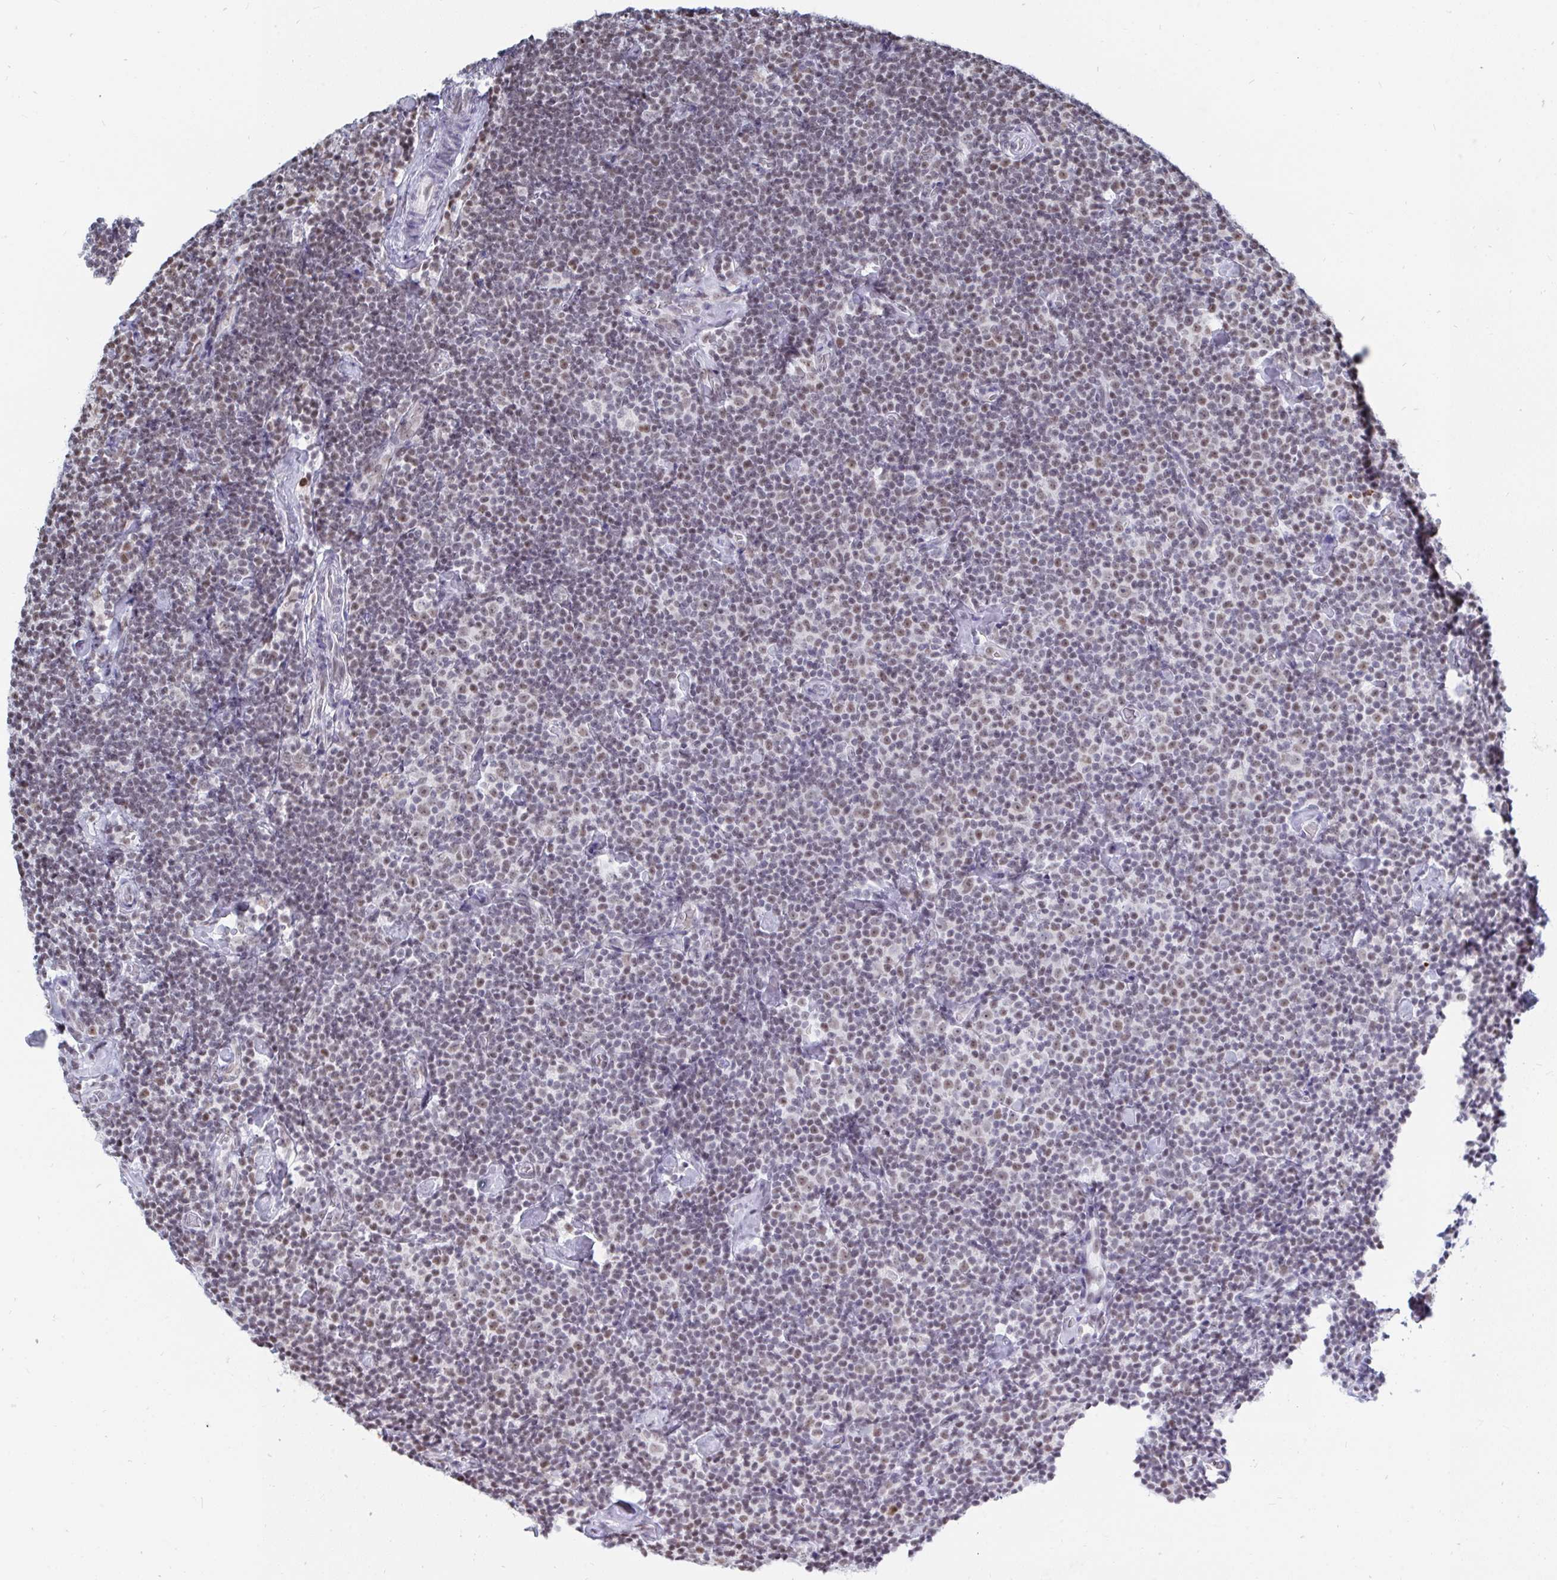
{"staining": {"intensity": "moderate", "quantity": "<25%", "location": "nuclear"}, "tissue": "lymphoma", "cell_type": "Tumor cells", "image_type": "cancer", "snomed": [{"axis": "morphology", "description": "Malignant lymphoma, non-Hodgkin's type, Low grade"}, {"axis": "topography", "description": "Lymph node"}], "caption": "Approximately <25% of tumor cells in human malignant lymphoma, non-Hodgkin's type (low-grade) exhibit moderate nuclear protein positivity as visualized by brown immunohistochemical staining.", "gene": "TRIP12", "patient": {"sex": "male", "age": 81}}